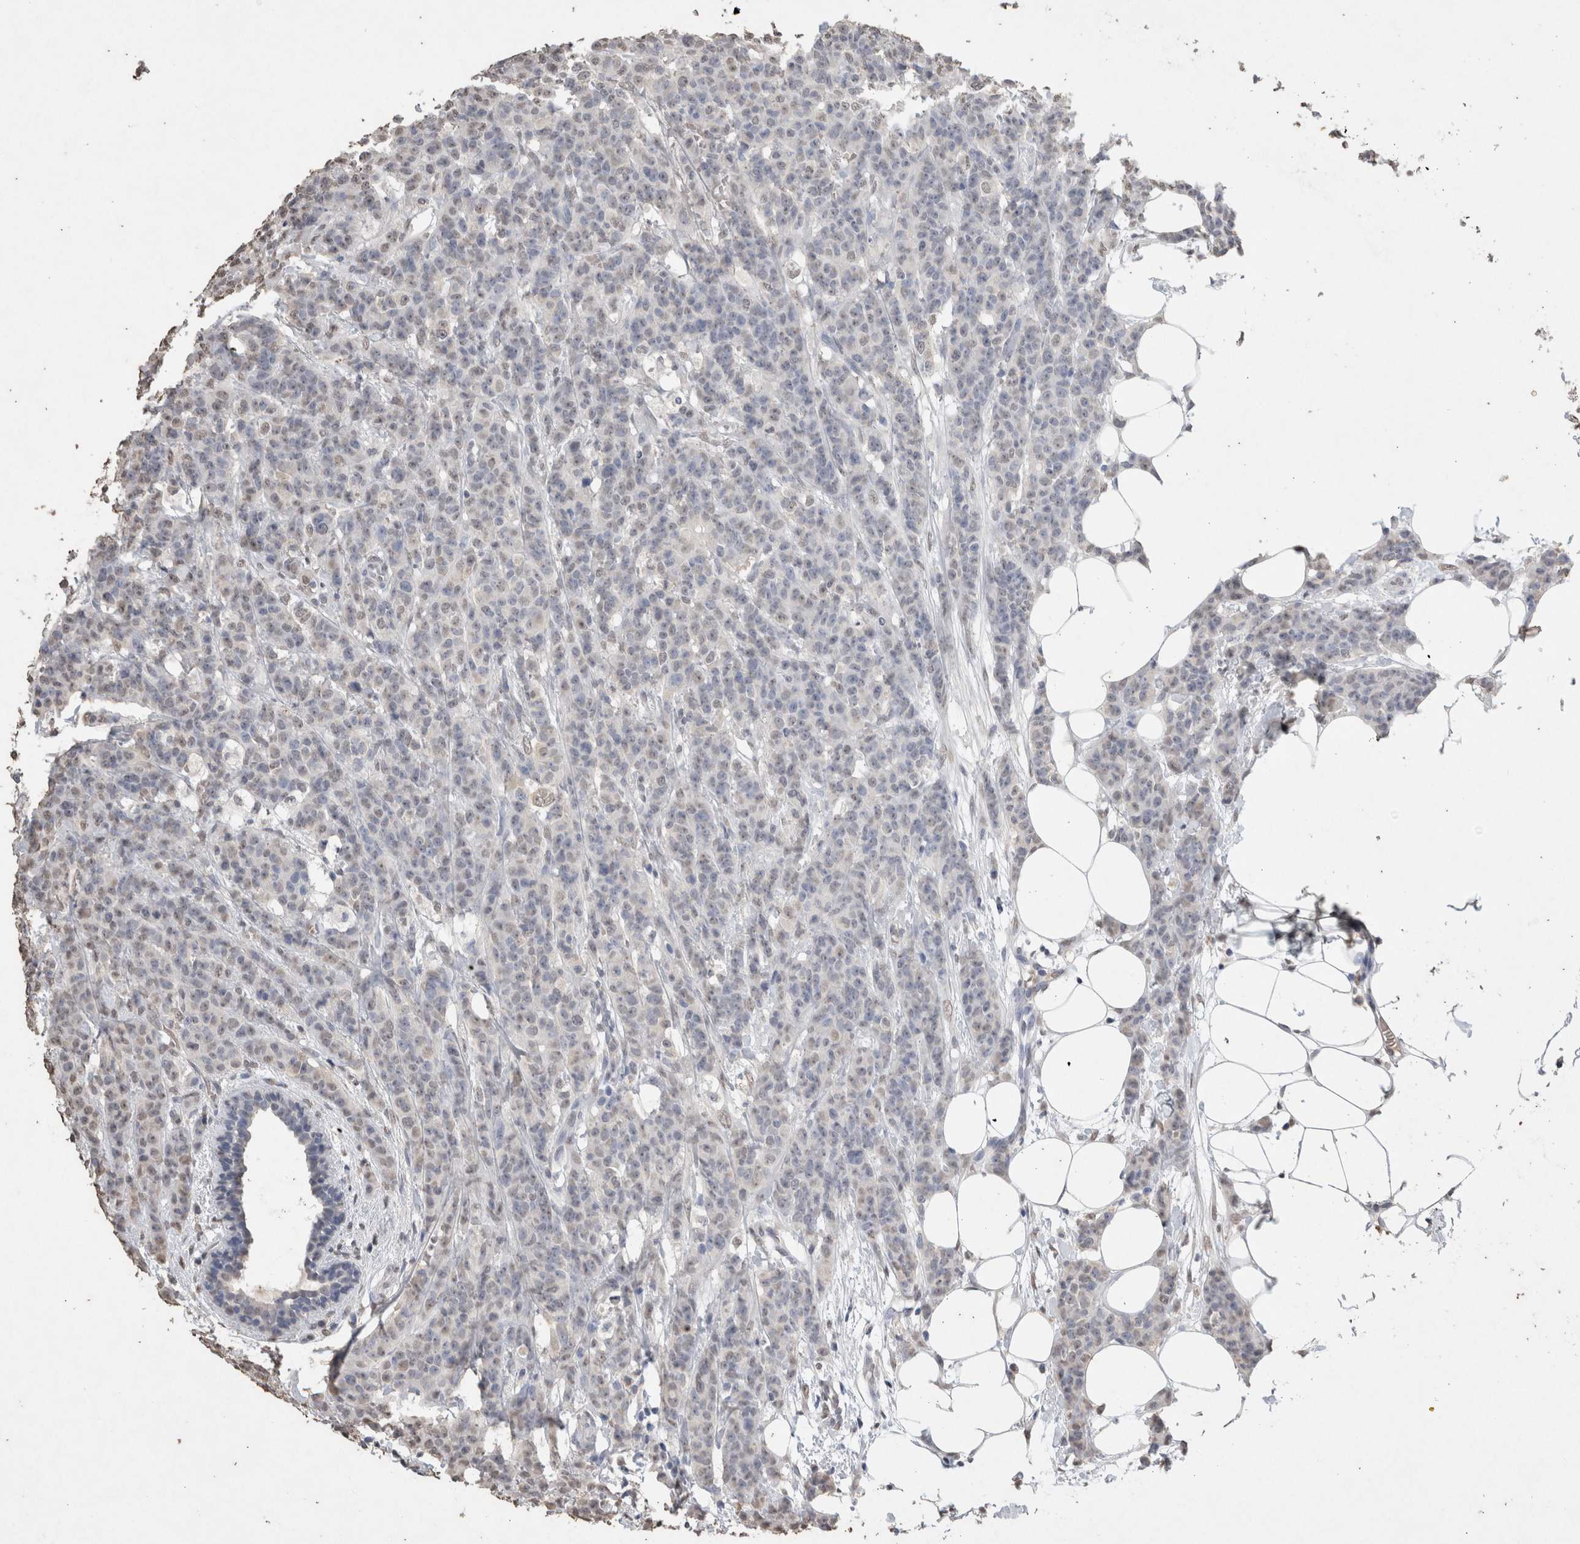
{"staining": {"intensity": "weak", "quantity": "<25%", "location": "nuclear"}, "tissue": "breast cancer", "cell_type": "Tumor cells", "image_type": "cancer", "snomed": [{"axis": "morphology", "description": "Normal tissue, NOS"}, {"axis": "morphology", "description": "Duct carcinoma"}, {"axis": "topography", "description": "Breast"}], "caption": "Tumor cells show no significant positivity in breast cancer.", "gene": "LGALS2", "patient": {"sex": "female", "age": 40}}